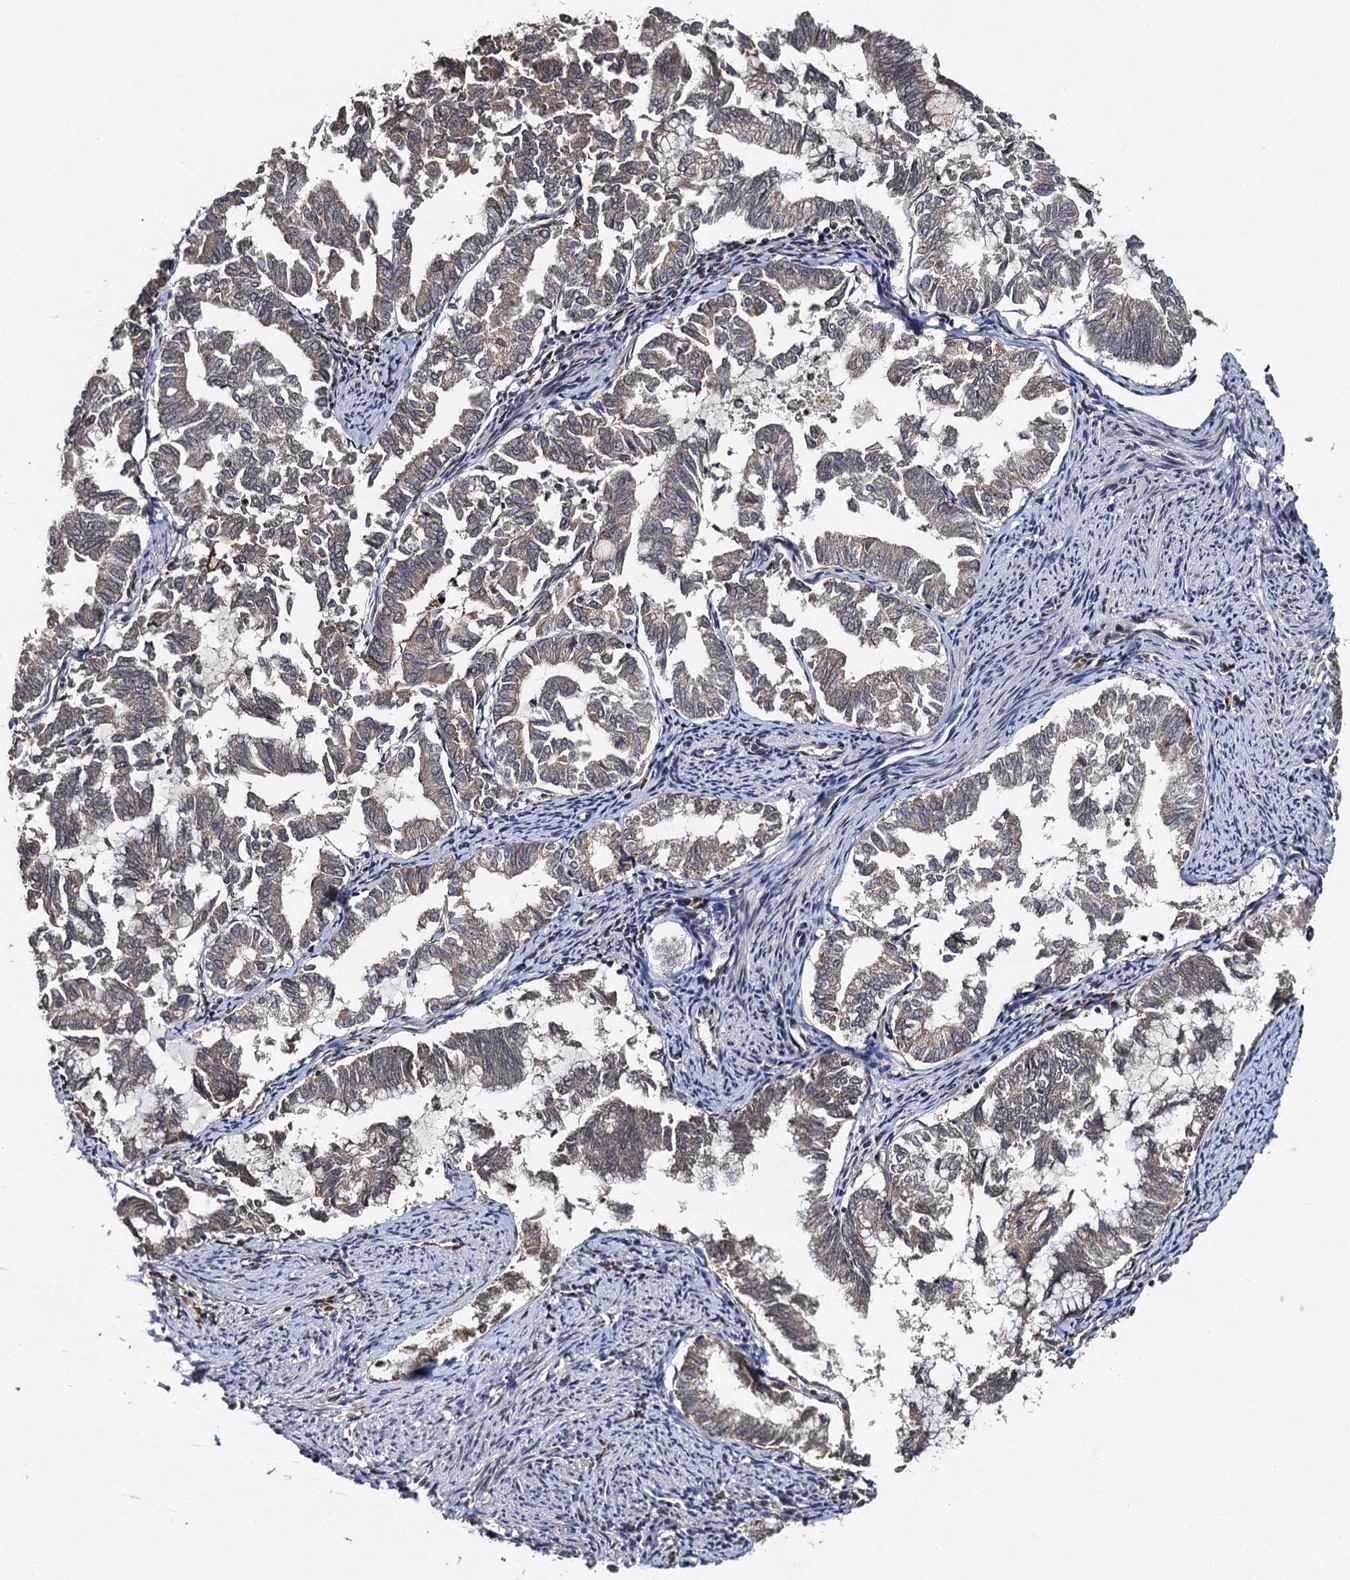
{"staining": {"intensity": "weak", "quantity": "25%-75%", "location": "cytoplasmic/membranous"}, "tissue": "endometrial cancer", "cell_type": "Tumor cells", "image_type": "cancer", "snomed": [{"axis": "morphology", "description": "Adenocarcinoma, NOS"}, {"axis": "topography", "description": "Endometrium"}], "caption": "Tumor cells demonstrate weak cytoplasmic/membranous positivity in approximately 25%-75% of cells in endometrial cancer (adenocarcinoma).", "gene": "LRRC63", "patient": {"sex": "female", "age": 79}}